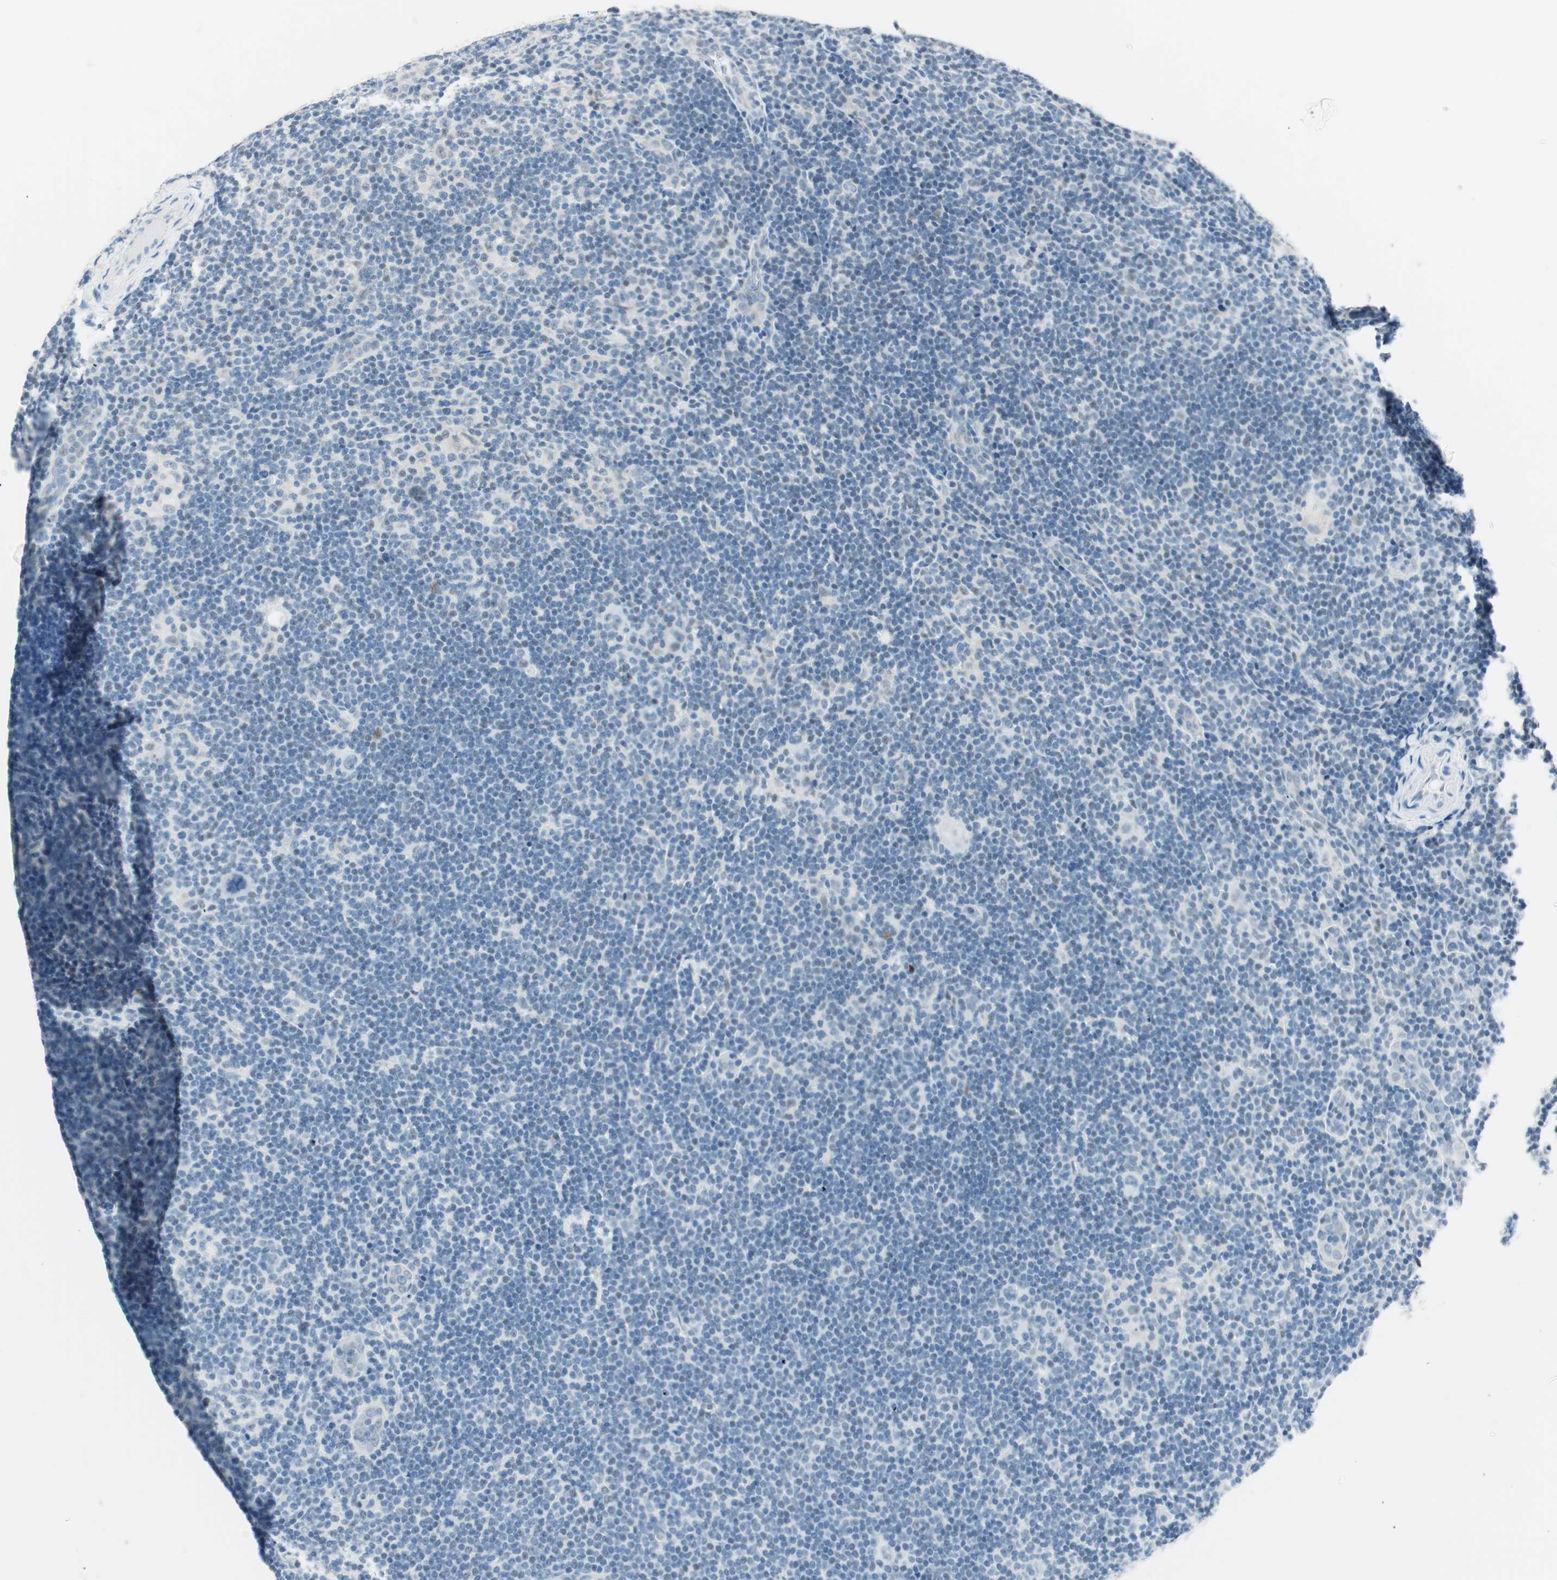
{"staining": {"intensity": "negative", "quantity": "none", "location": "none"}, "tissue": "lymphoma", "cell_type": "Tumor cells", "image_type": "cancer", "snomed": [{"axis": "morphology", "description": "Hodgkin's disease, NOS"}, {"axis": "topography", "description": "Lymph node"}], "caption": "IHC photomicrograph of human Hodgkin's disease stained for a protein (brown), which demonstrates no expression in tumor cells. (DAB immunohistochemistry, high magnification).", "gene": "HOXB13", "patient": {"sex": "female", "age": 57}}